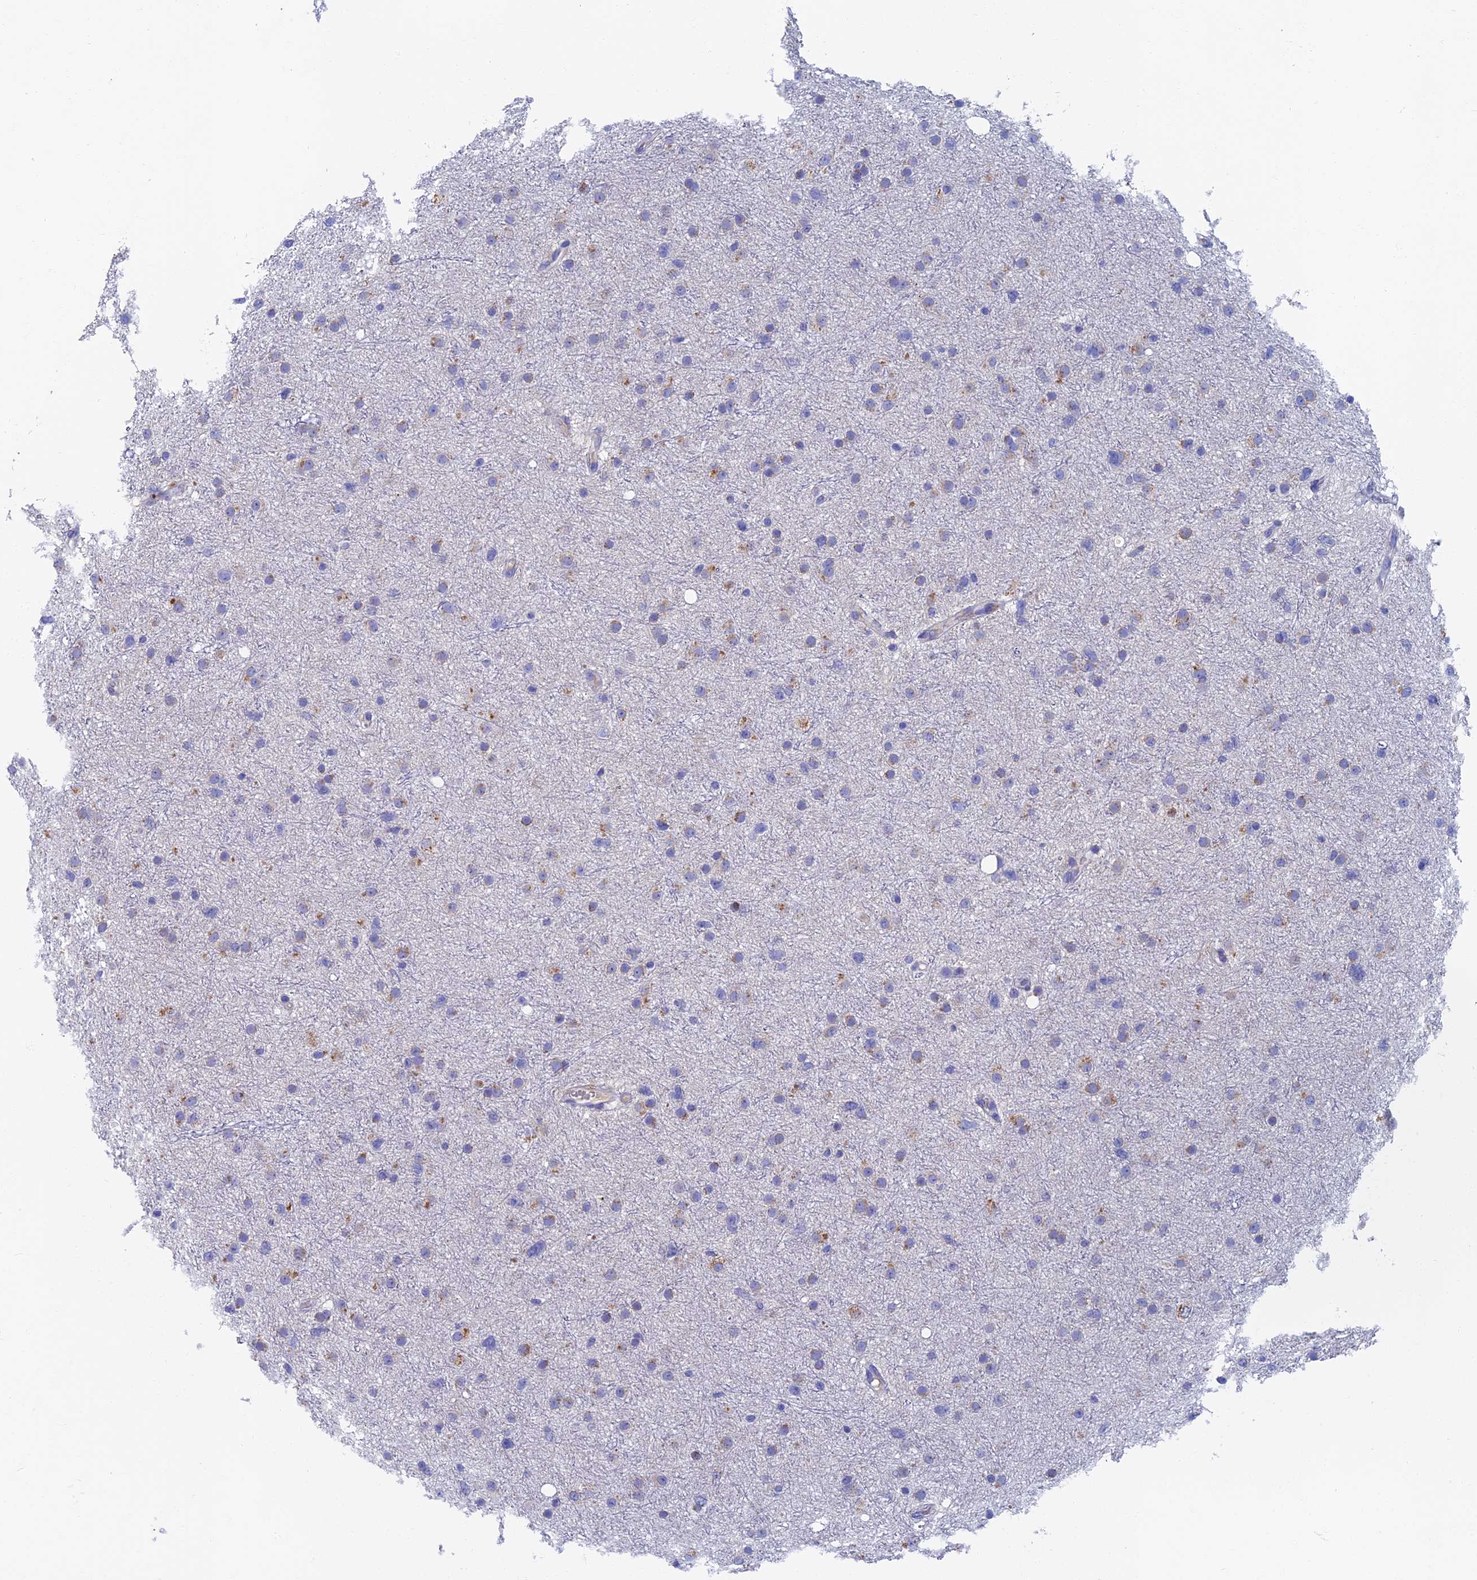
{"staining": {"intensity": "negative", "quantity": "none", "location": "none"}, "tissue": "glioma", "cell_type": "Tumor cells", "image_type": "cancer", "snomed": [{"axis": "morphology", "description": "Glioma, malignant, Low grade"}, {"axis": "topography", "description": "Cerebral cortex"}], "caption": "Human malignant glioma (low-grade) stained for a protein using immunohistochemistry displays no positivity in tumor cells.", "gene": "OAT", "patient": {"sex": "female", "age": 39}}